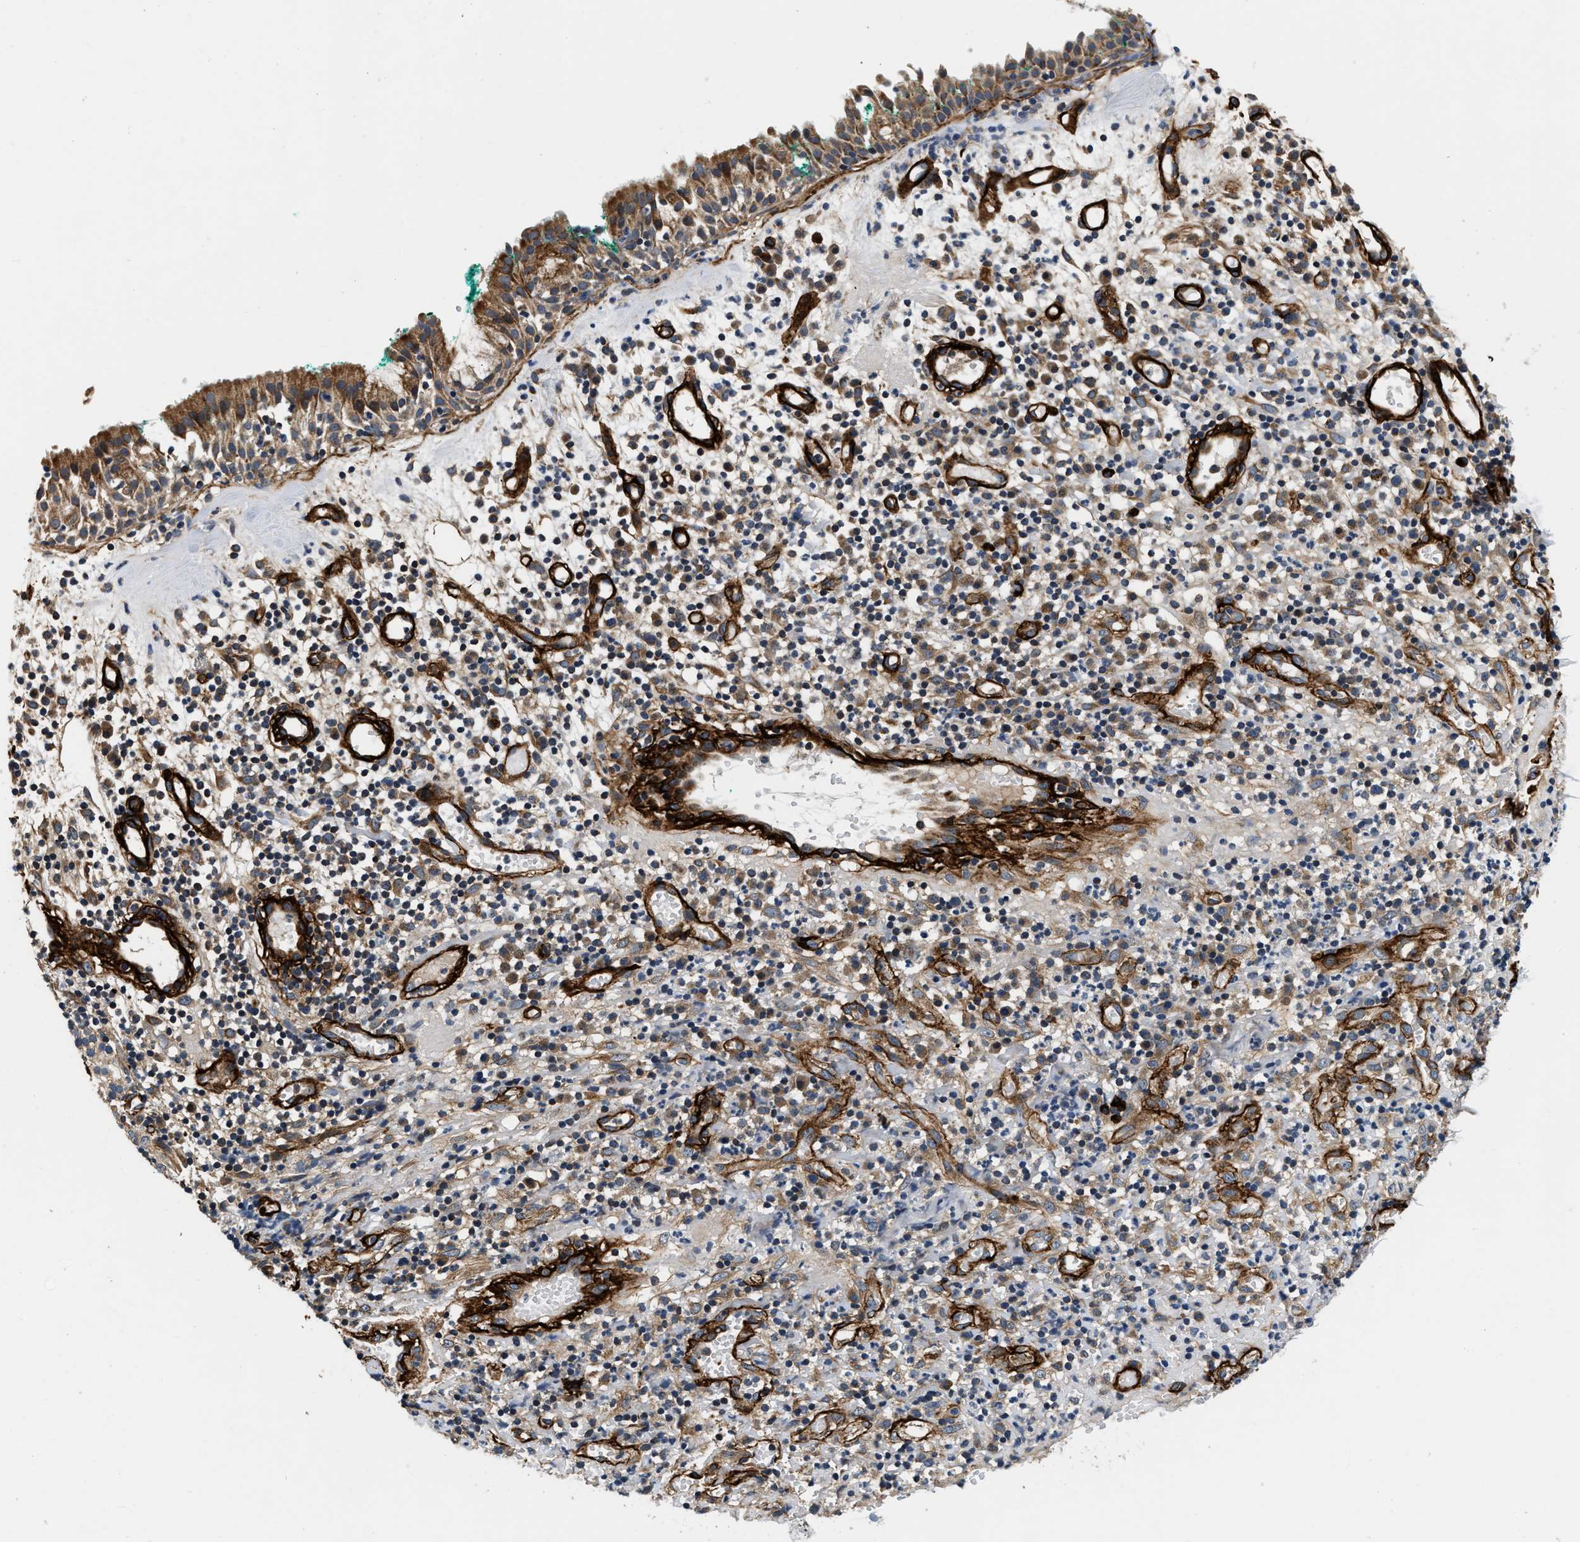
{"staining": {"intensity": "moderate", "quantity": ">75%", "location": "cytoplasmic/membranous"}, "tissue": "nasopharynx", "cell_type": "Respiratory epithelial cells", "image_type": "normal", "snomed": [{"axis": "morphology", "description": "Normal tissue, NOS"}, {"axis": "morphology", "description": "Basal cell carcinoma"}, {"axis": "topography", "description": "Cartilage tissue"}, {"axis": "topography", "description": "Nasopharynx"}, {"axis": "topography", "description": "Oral tissue"}], "caption": "Immunohistochemistry (DAB) staining of benign nasopharynx displays moderate cytoplasmic/membranous protein positivity in about >75% of respiratory epithelial cells. Using DAB (3,3'-diaminobenzidine) (brown) and hematoxylin (blue) stains, captured at high magnification using brightfield microscopy.", "gene": "NME6", "patient": {"sex": "female", "age": 77}}